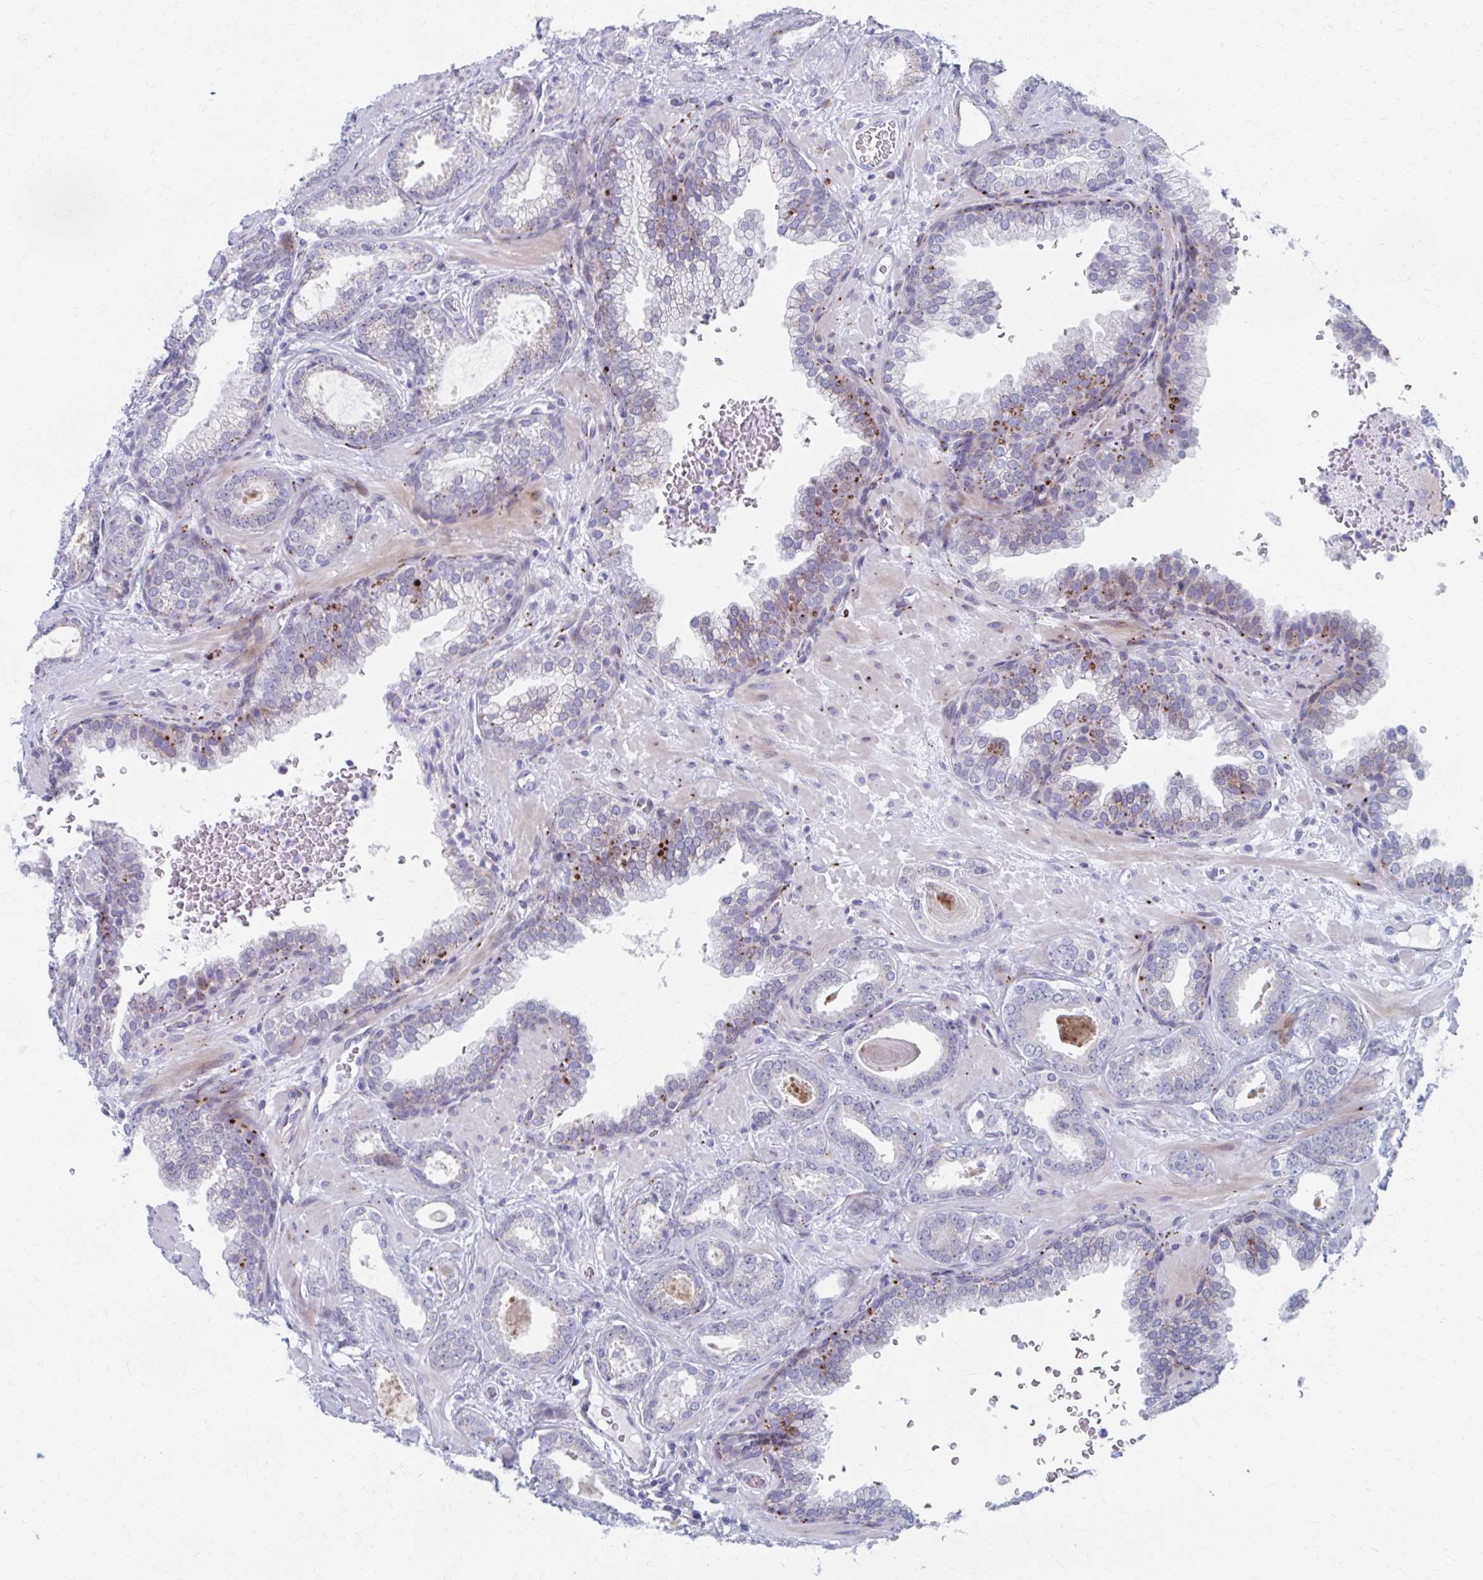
{"staining": {"intensity": "negative", "quantity": "none", "location": "none"}, "tissue": "prostate cancer", "cell_type": "Tumor cells", "image_type": "cancer", "snomed": [{"axis": "morphology", "description": "Adenocarcinoma, High grade"}, {"axis": "topography", "description": "Prostate"}], "caption": "This is a photomicrograph of immunohistochemistry staining of prostate high-grade adenocarcinoma, which shows no staining in tumor cells.", "gene": "OLFM2", "patient": {"sex": "male", "age": 58}}